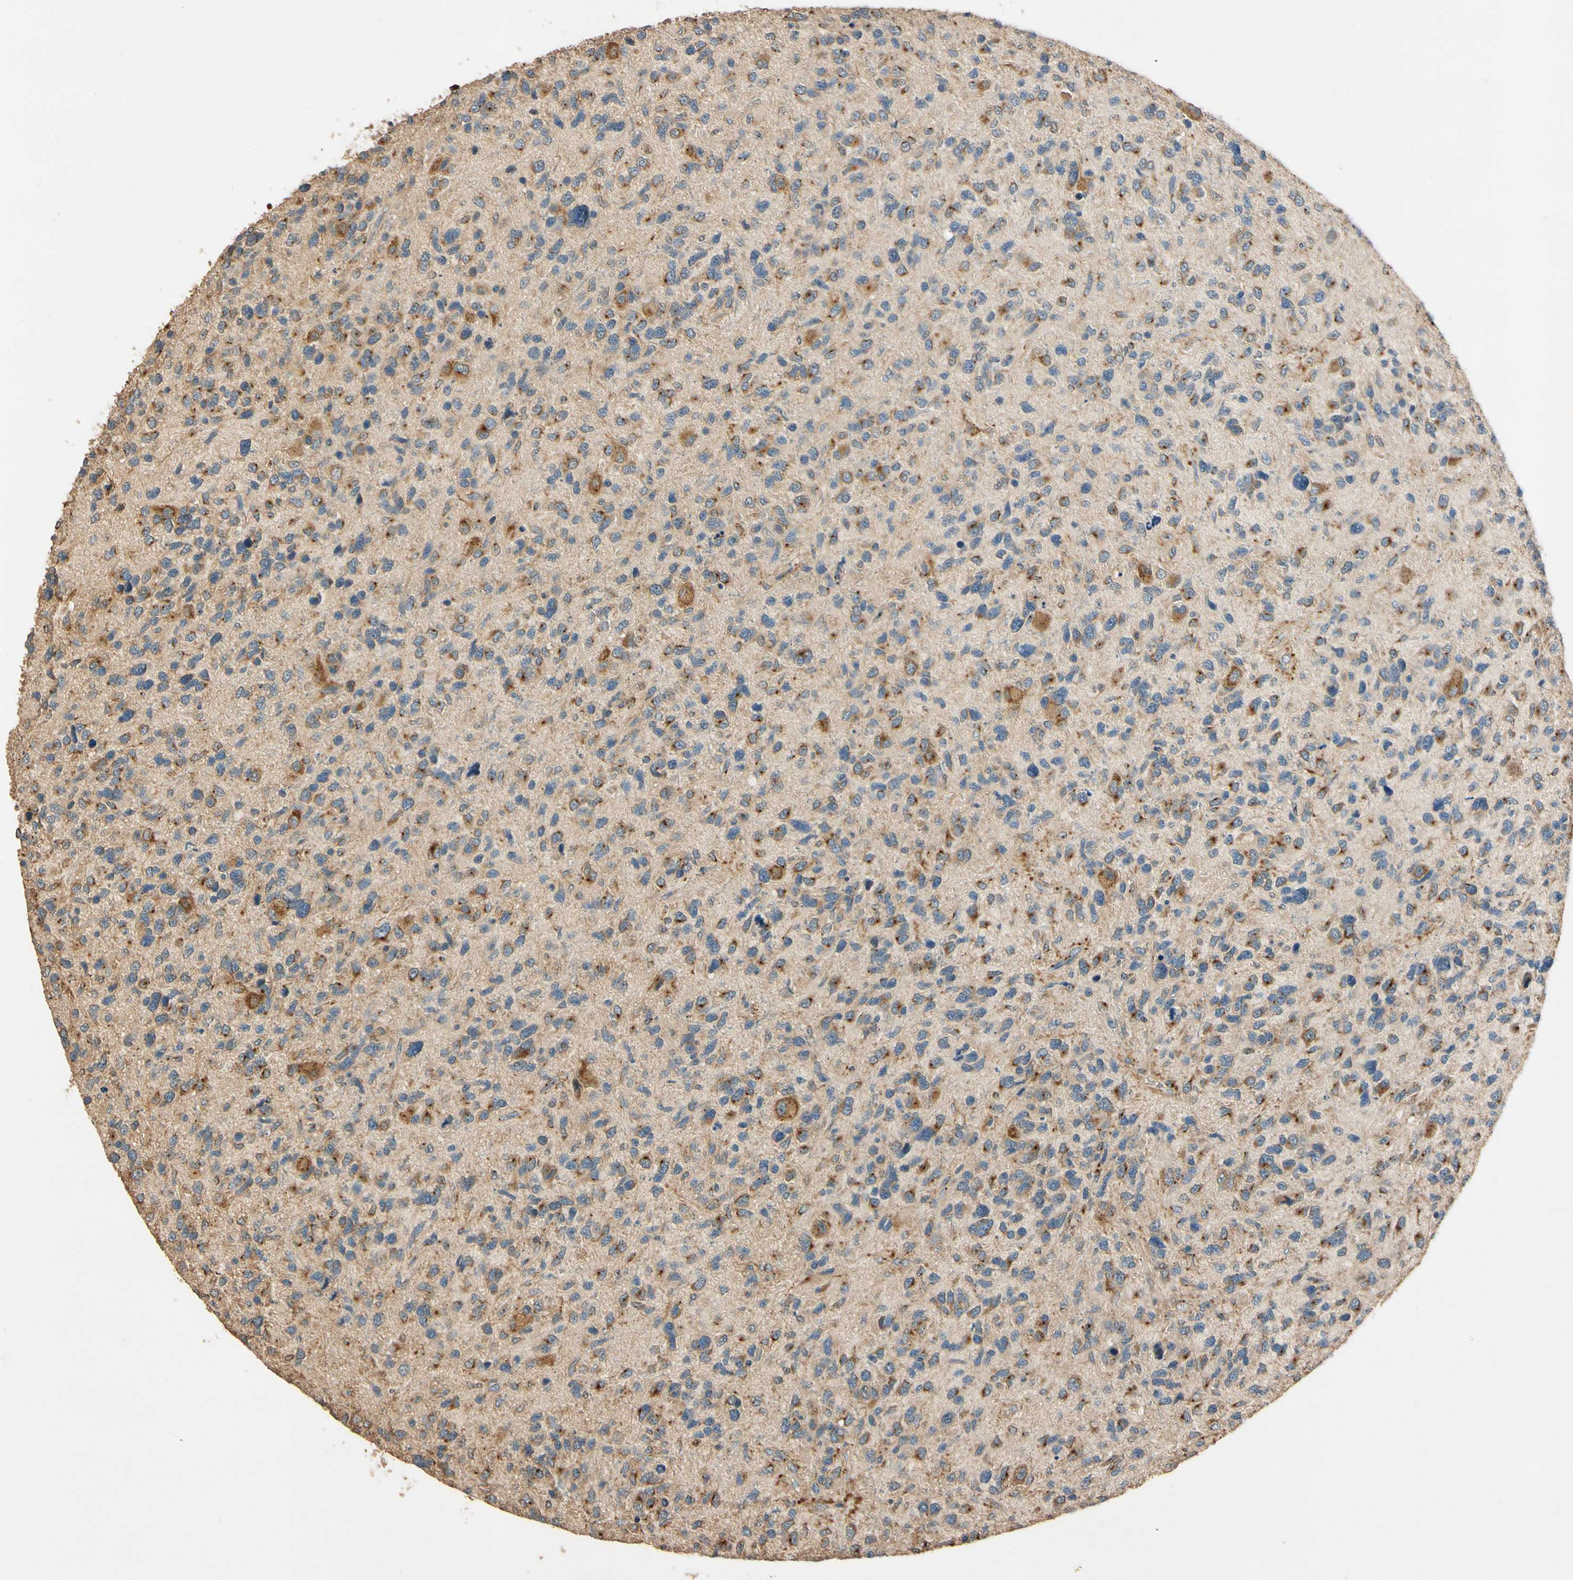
{"staining": {"intensity": "strong", "quantity": "25%-75%", "location": "cytoplasmic/membranous"}, "tissue": "glioma", "cell_type": "Tumor cells", "image_type": "cancer", "snomed": [{"axis": "morphology", "description": "Glioma, malignant, High grade"}, {"axis": "topography", "description": "Brain"}], "caption": "Immunohistochemical staining of malignant high-grade glioma reveals strong cytoplasmic/membranous protein positivity in about 25%-75% of tumor cells.", "gene": "AKAP9", "patient": {"sex": "female", "age": 58}}